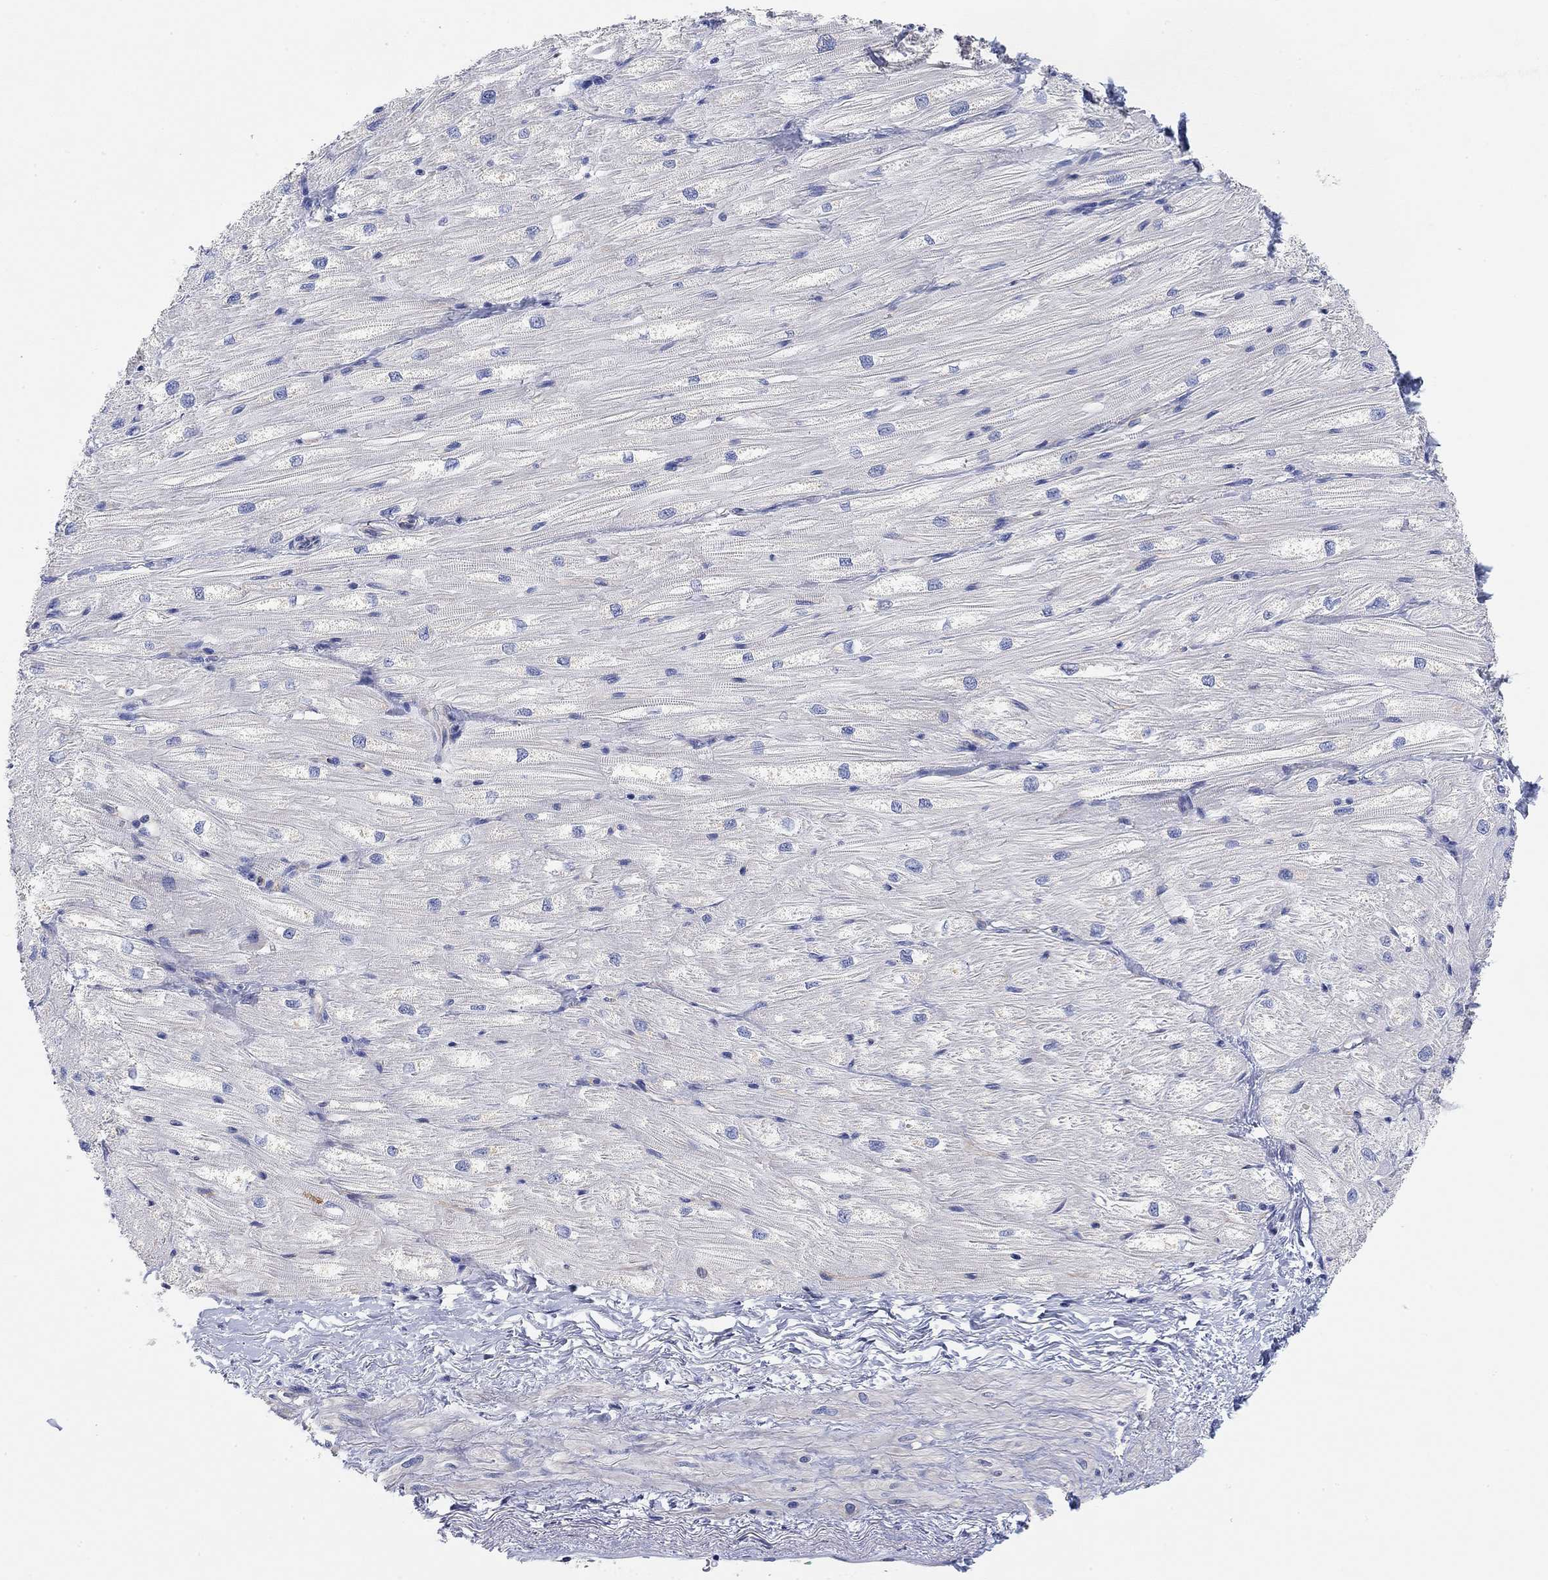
{"staining": {"intensity": "negative", "quantity": "none", "location": "none"}, "tissue": "heart muscle", "cell_type": "Cardiomyocytes", "image_type": "normal", "snomed": [{"axis": "morphology", "description": "Normal tissue, NOS"}, {"axis": "topography", "description": "Heart"}], "caption": "The micrograph demonstrates no significant expression in cardiomyocytes of heart muscle.", "gene": "RGS1", "patient": {"sex": "male", "age": 57}}